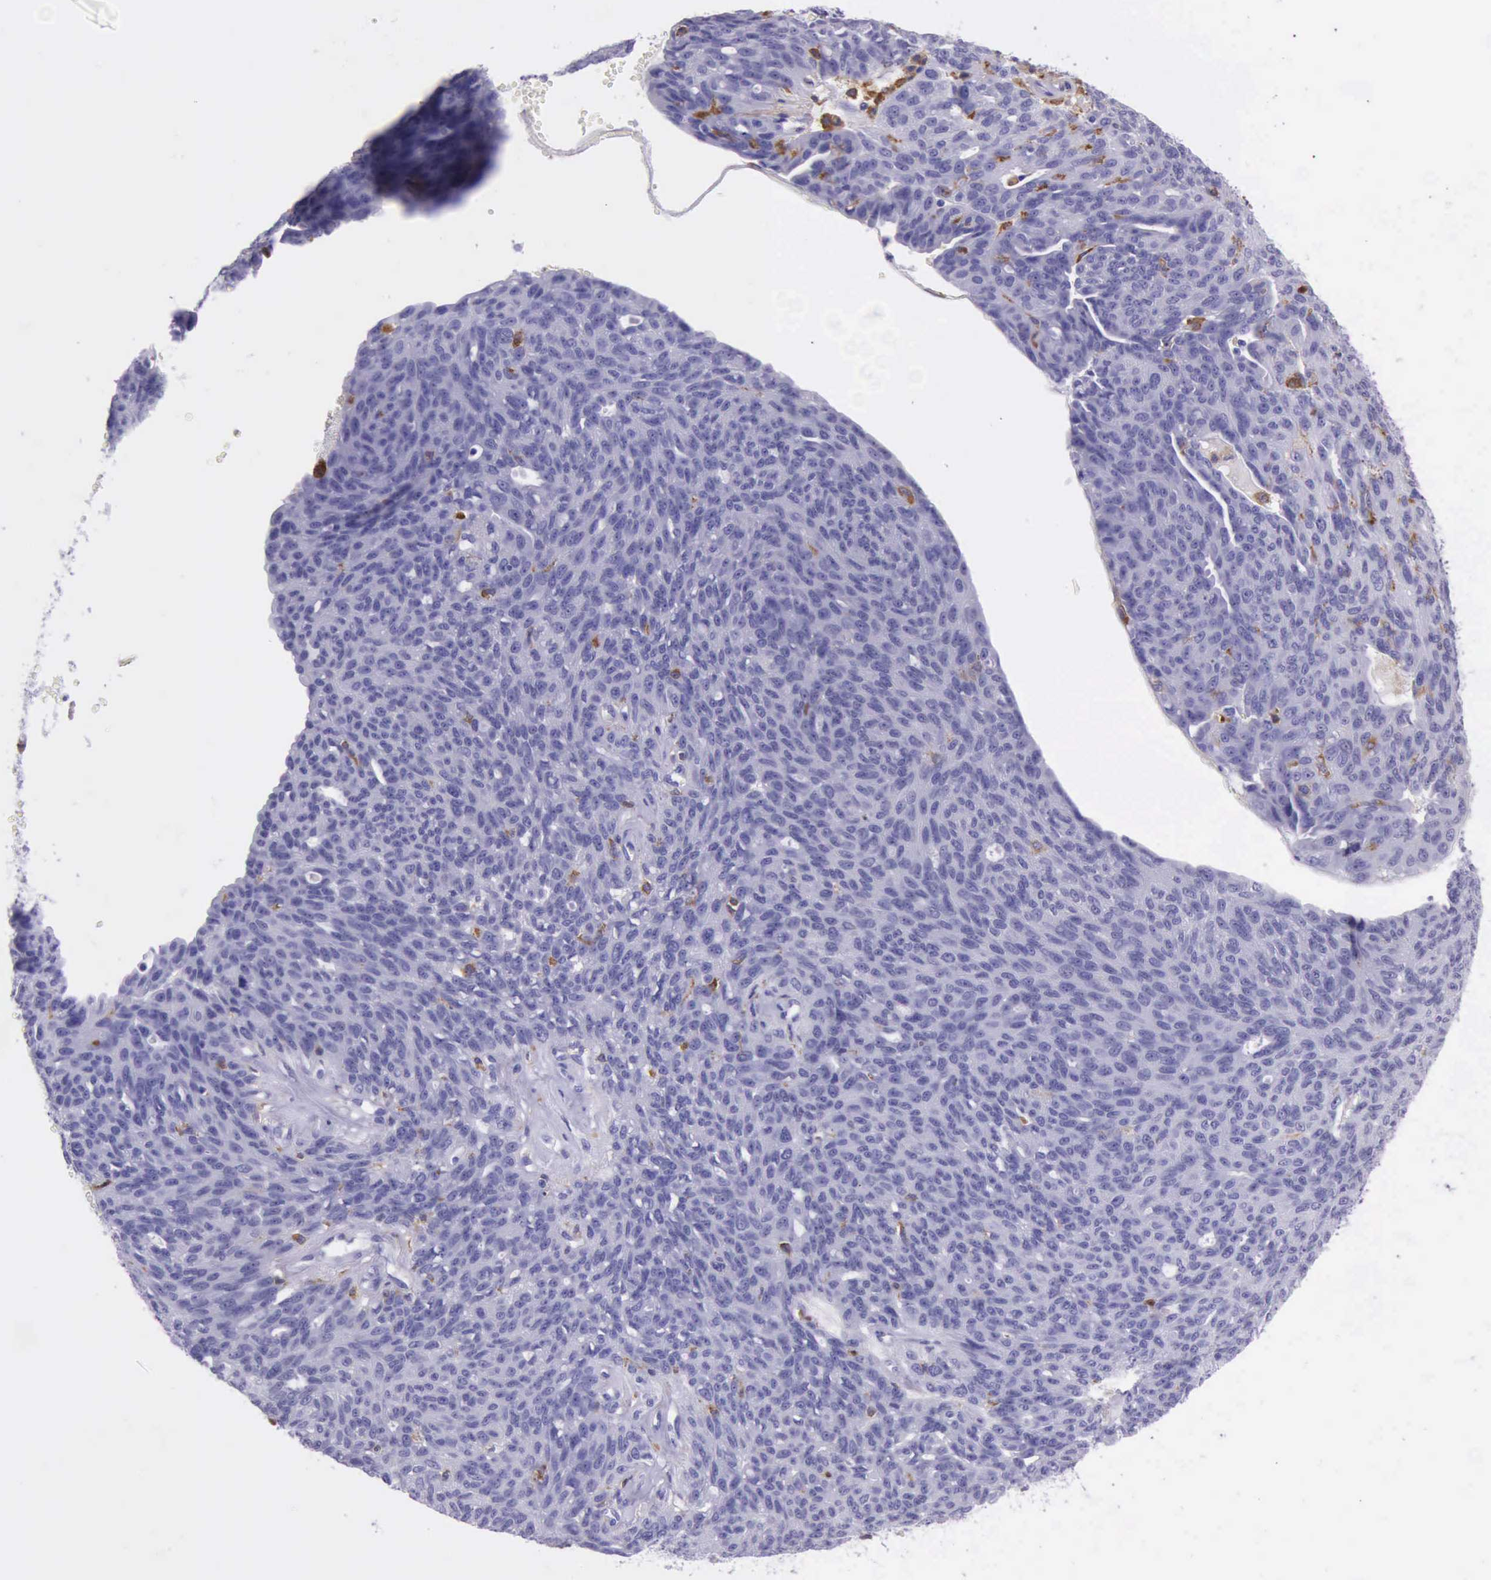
{"staining": {"intensity": "negative", "quantity": "none", "location": "none"}, "tissue": "ovarian cancer", "cell_type": "Tumor cells", "image_type": "cancer", "snomed": [{"axis": "morphology", "description": "Carcinoma, endometroid"}, {"axis": "topography", "description": "Ovary"}], "caption": "Human ovarian cancer (endometroid carcinoma) stained for a protein using immunohistochemistry (IHC) exhibits no staining in tumor cells.", "gene": "BTK", "patient": {"sex": "female", "age": 60}}